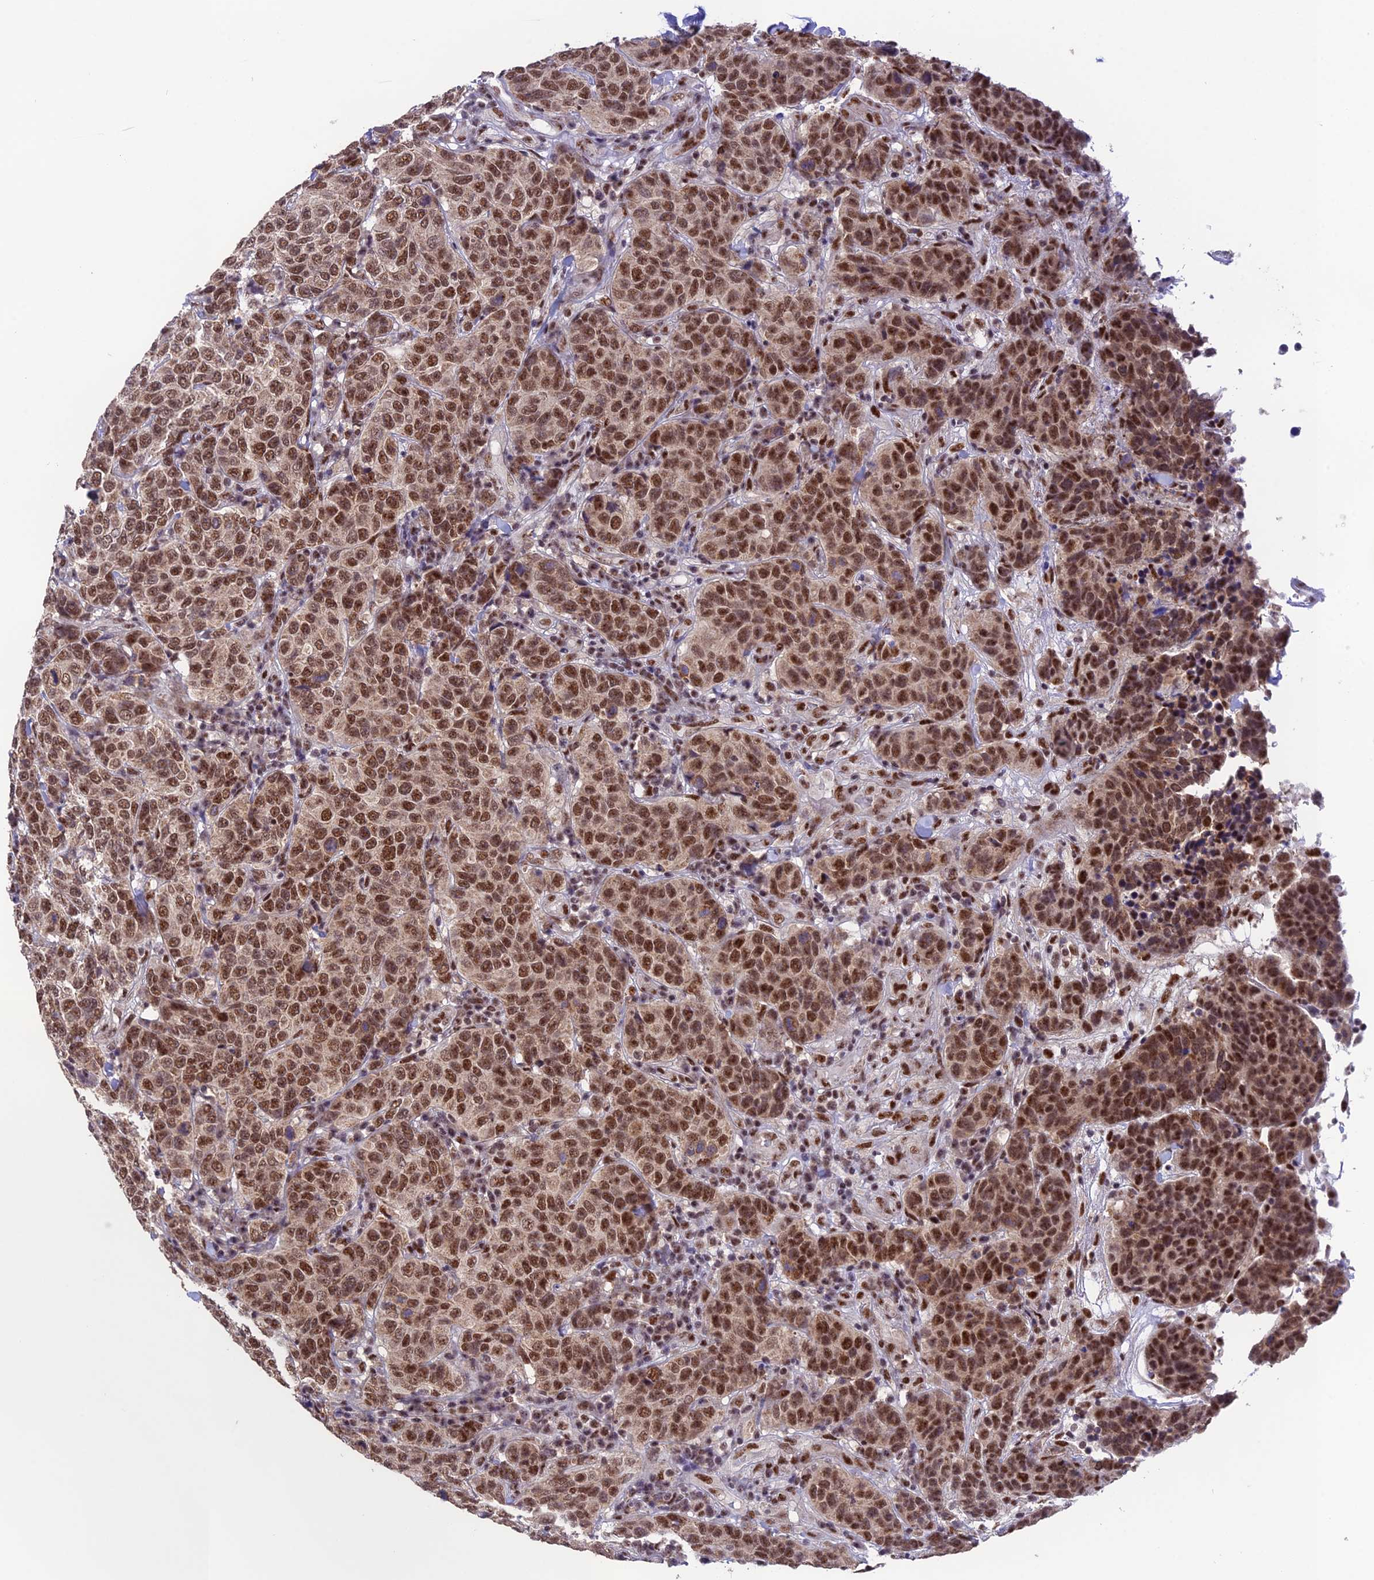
{"staining": {"intensity": "moderate", "quantity": ">75%", "location": "nuclear"}, "tissue": "breast cancer", "cell_type": "Tumor cells", "image_type": "cancer", "snomed": [{"axis": "morphology", "description": "Duct carcinoma"}, {"axis": "topography", "description": "Breast"}], "caption": "Breast cancer (invasive ductal carcinoma) stained with IHC reveals moderate nuclear staining in approximately >75% of tumor cells.", "gene": "THOC7", "patient": {"sex": "female", "age": 55}}